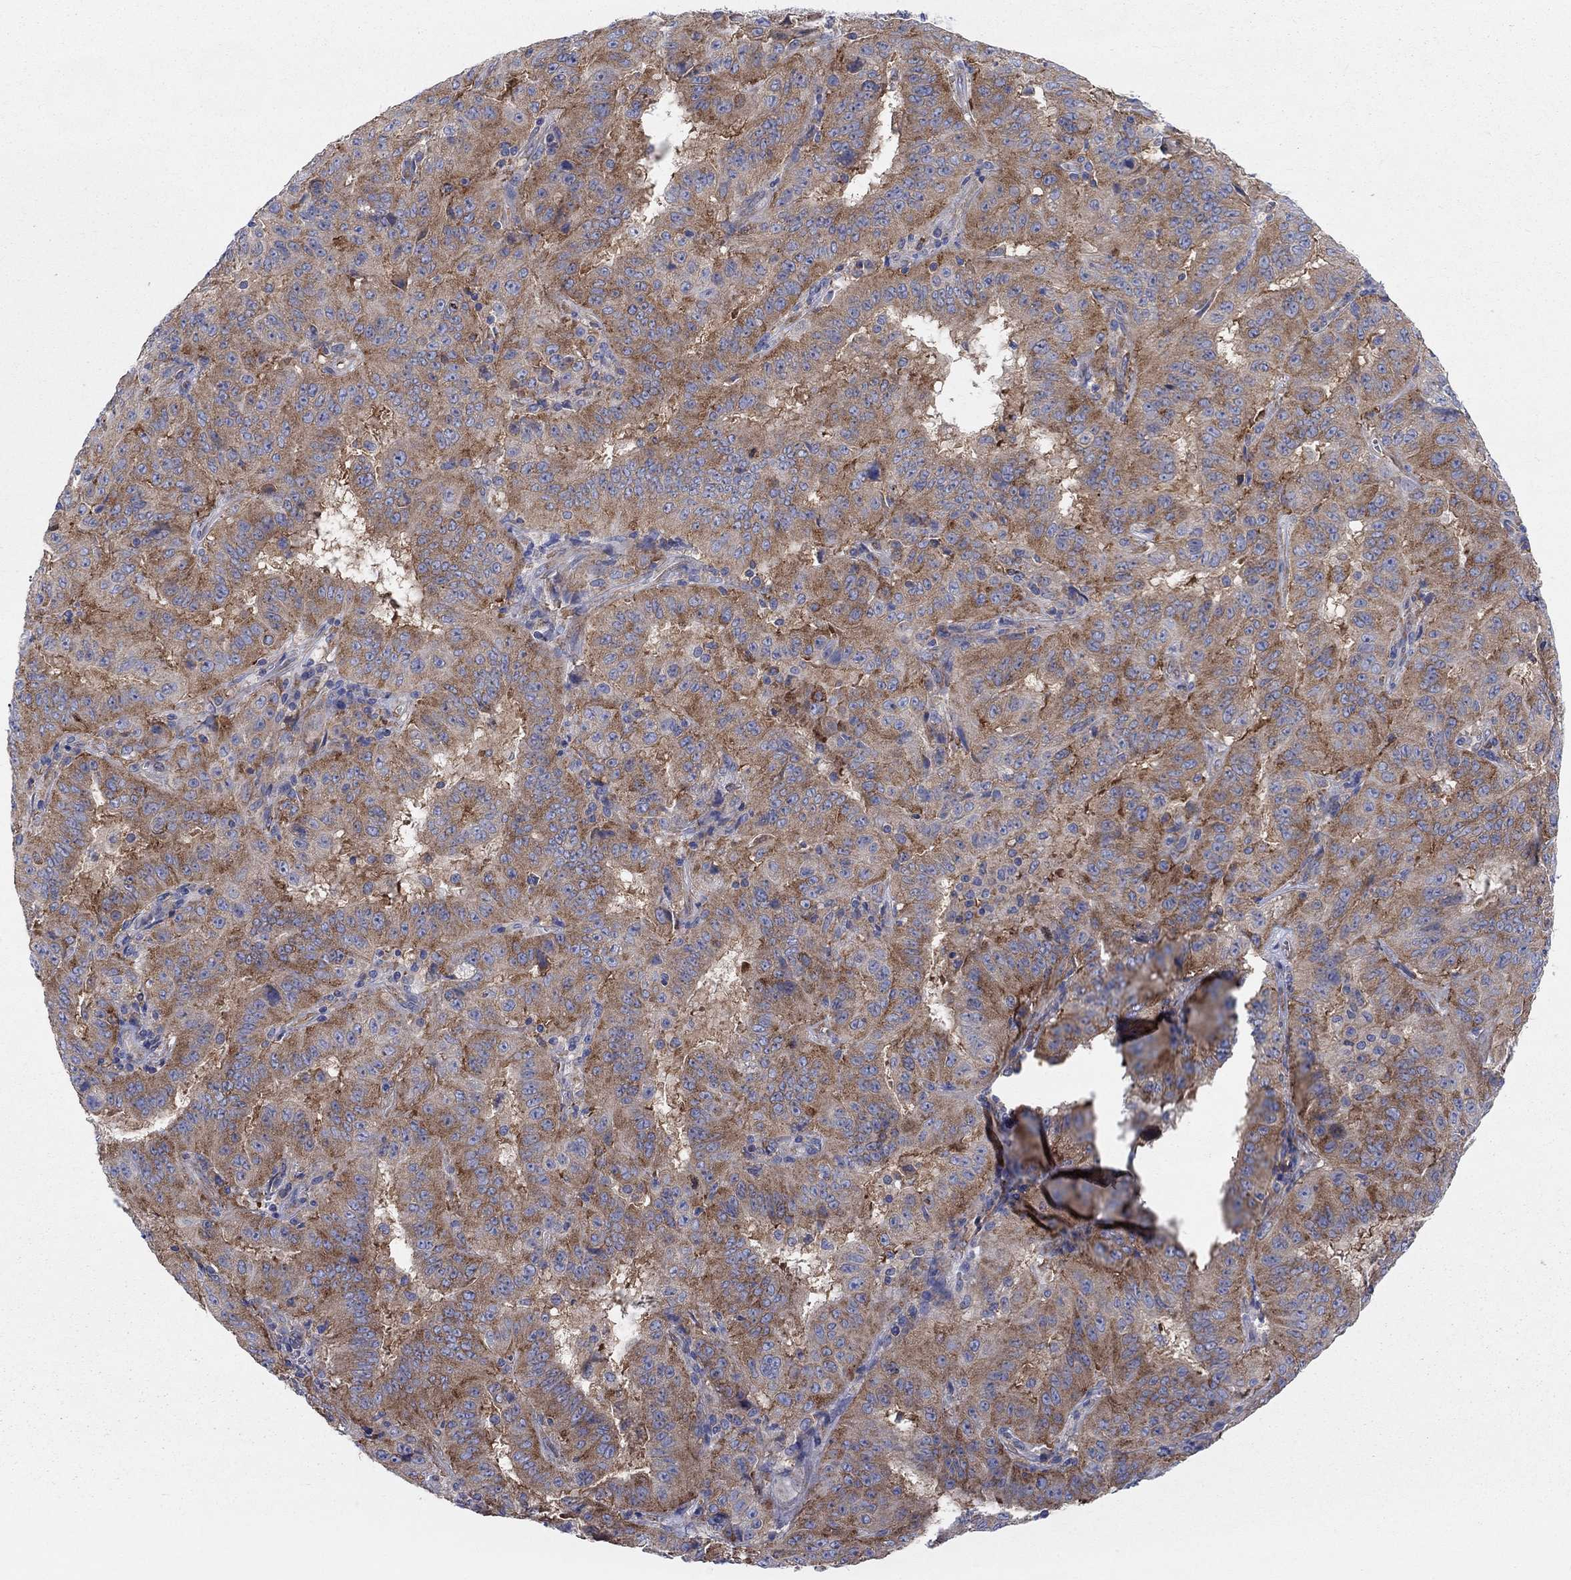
{"staining": {"intensity": "strong", "quantity": "25%-75%", "location": "cytoplasmic/membranous"}, "tissue": "pancreatic cancer", "cell_type": "Tumor cells", "image_type": "cancer", "snomed": [{"axis": "morphology", "description": "Adenocarcinoma, NOS"}, {"axis": "topography", "description": "Pancreas"}], "caption": "IHC of adenocarcinoma (pancreatic) displays high levels of strong cytoplasmic/membranous expression in approximately 25%-75% of tumor cells.", "gene": "TMEM59", "patient": {"sex": "male", "age": 63}}